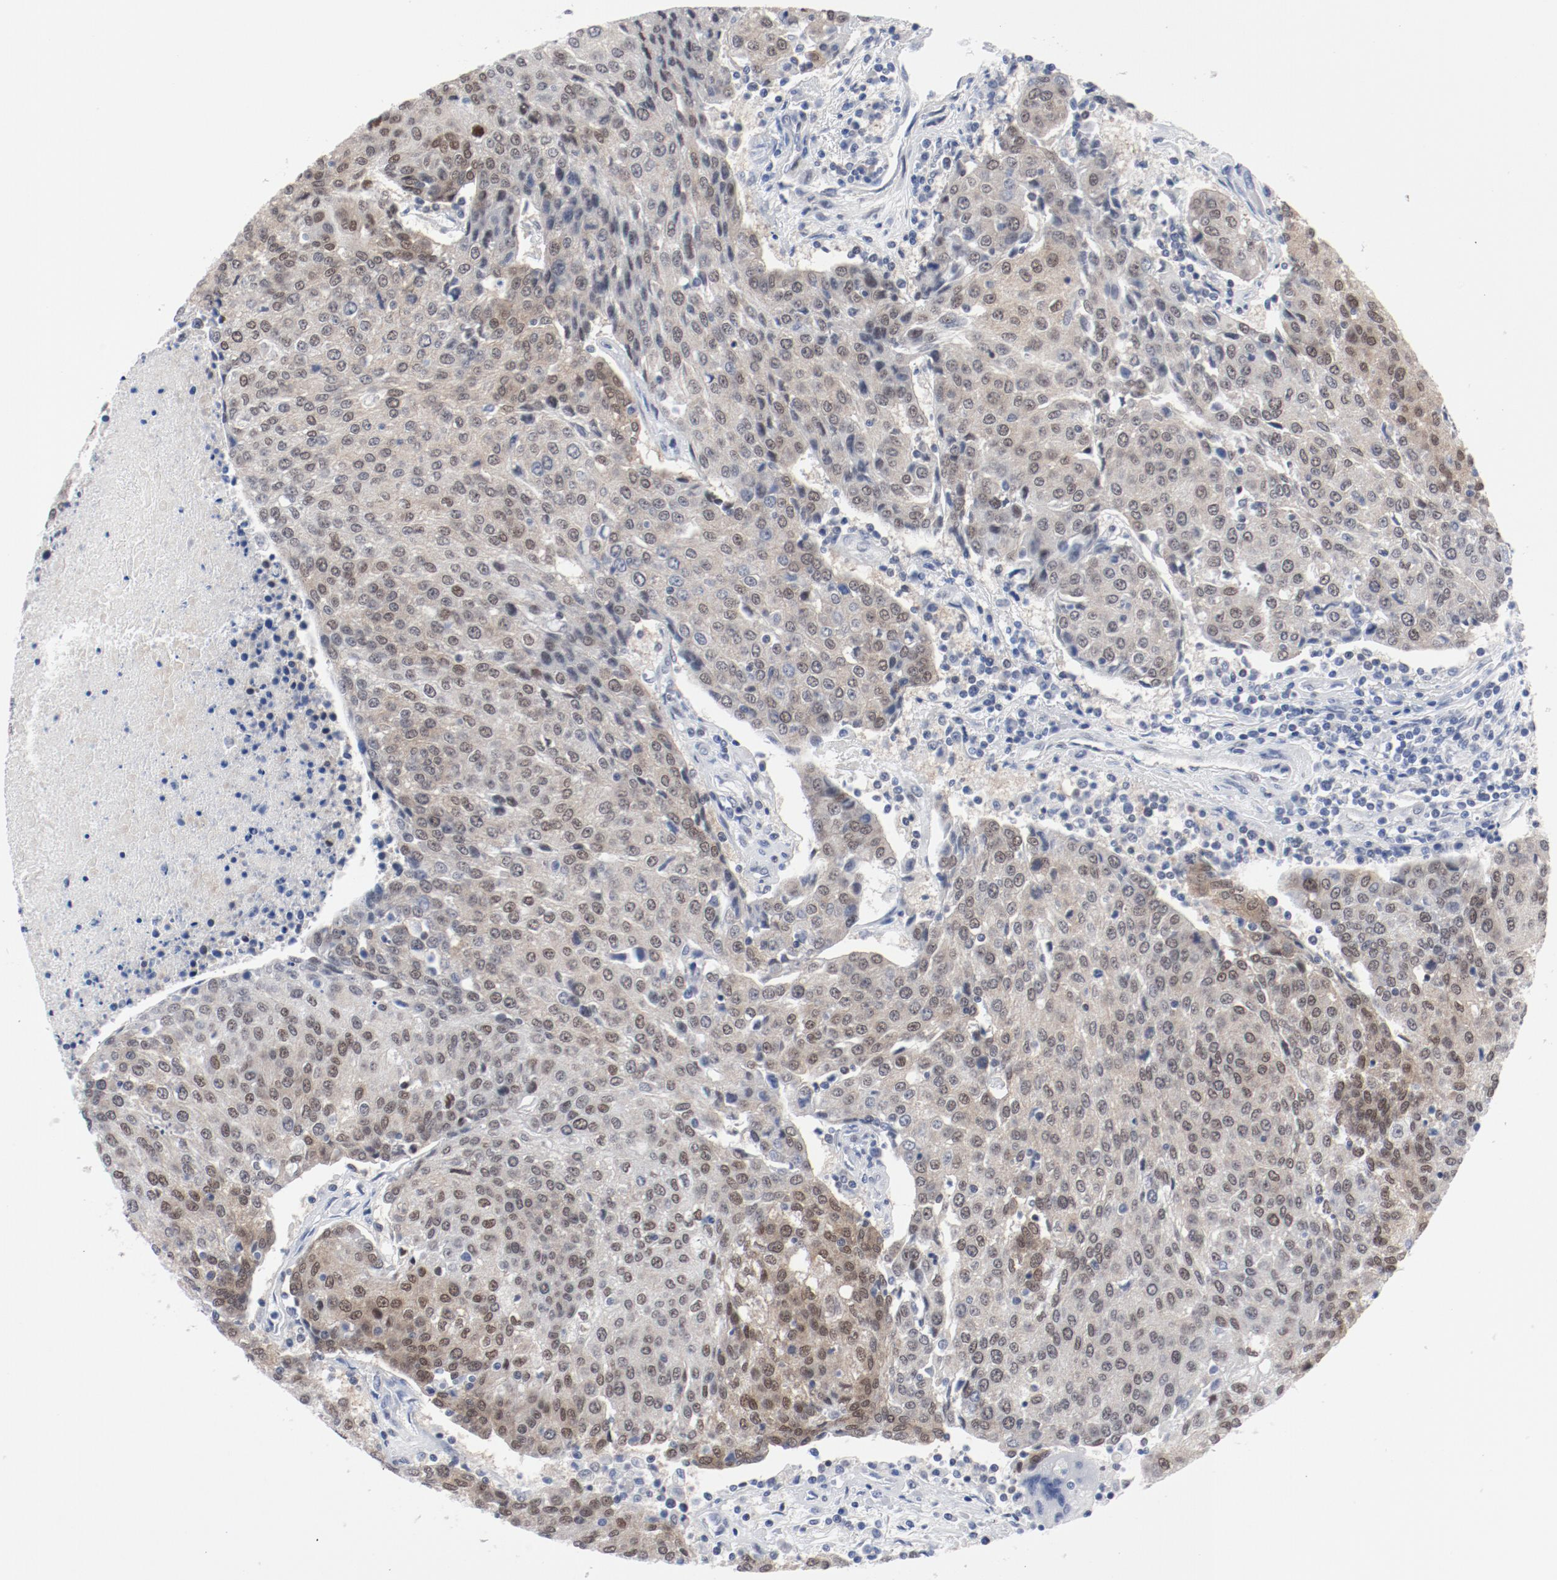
{"staining": {"intensity": "moderate", "quantity": ">75%", "location": "cytoplasmic/membranous,nuclear"}, "tissue": "urothelial cancer", "cell_type": "Tumor cells", "image_type": "cancer", "snomed": [{"axis": "morphology", "description": "Urothelial carcinoma, High grade"}, {"axis": "topography", "description": "Urinary bladder"}], "caption": "Urothelial cancer tissue reveals moderate cytoplasmic/membranous and nuclear positivity in about >75% of tumor cells, visualized by immunohistochemistry.", "gene": "ARNT", "patient": {"sex": "female", "age": 85}}